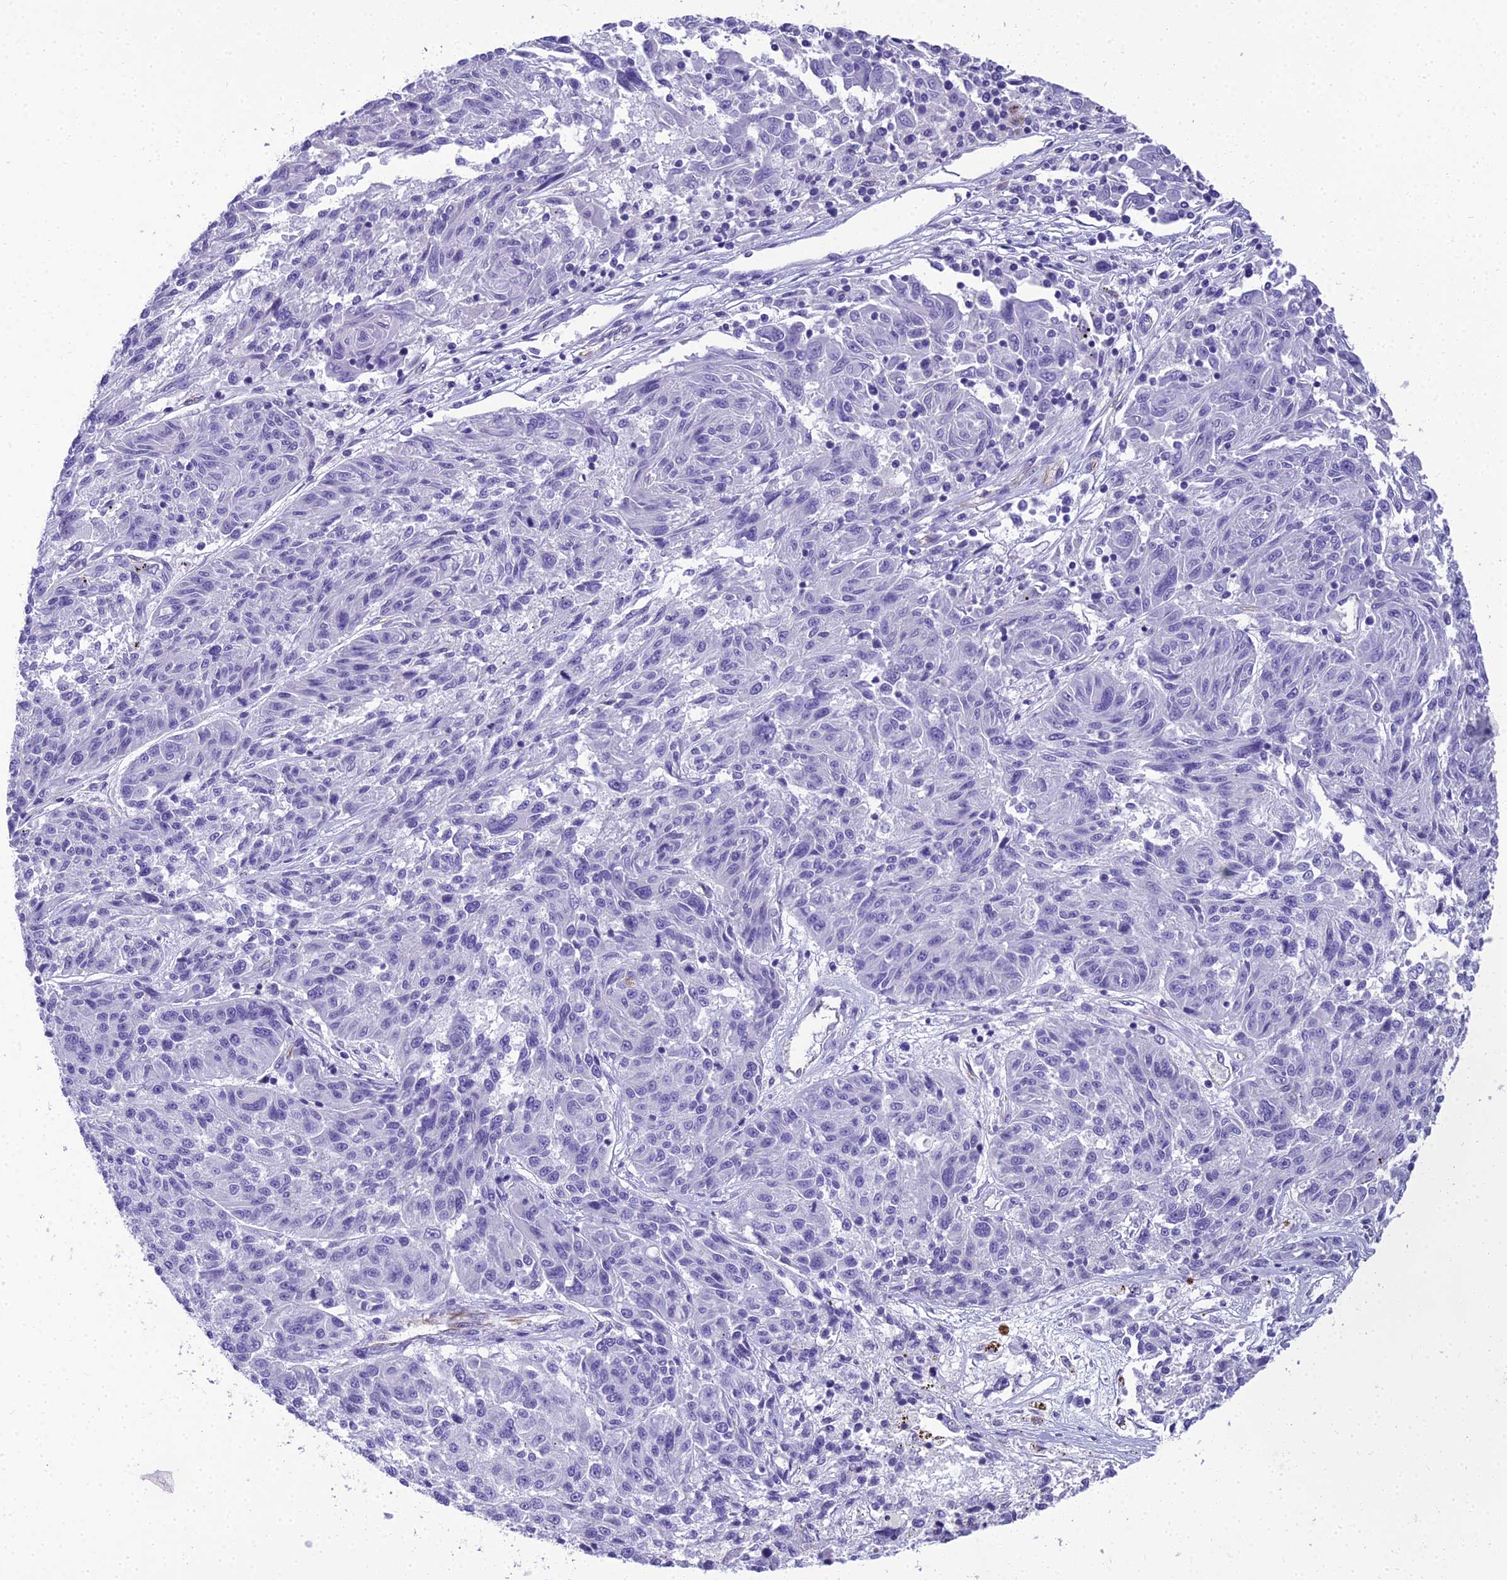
{"staining": {"intensity": "negative", "quantity": "none", "location": "none"}, "tissue": "melanoma", "cell_type": "Tumor cells", "image_type": "cancer", "snomed": [{"axis": "morphology", "description": "Malignant melanoma, NOS"}, {"axis": "topography", "description": "Skin"}], "caption": "Immunohistochemistry (IHC) micrograph of melanoma stained for a protein (brown), which shows no positivity in tumor cells.", "gene": "NINJ1", "patient": {"sex": "male", "age": 53}}